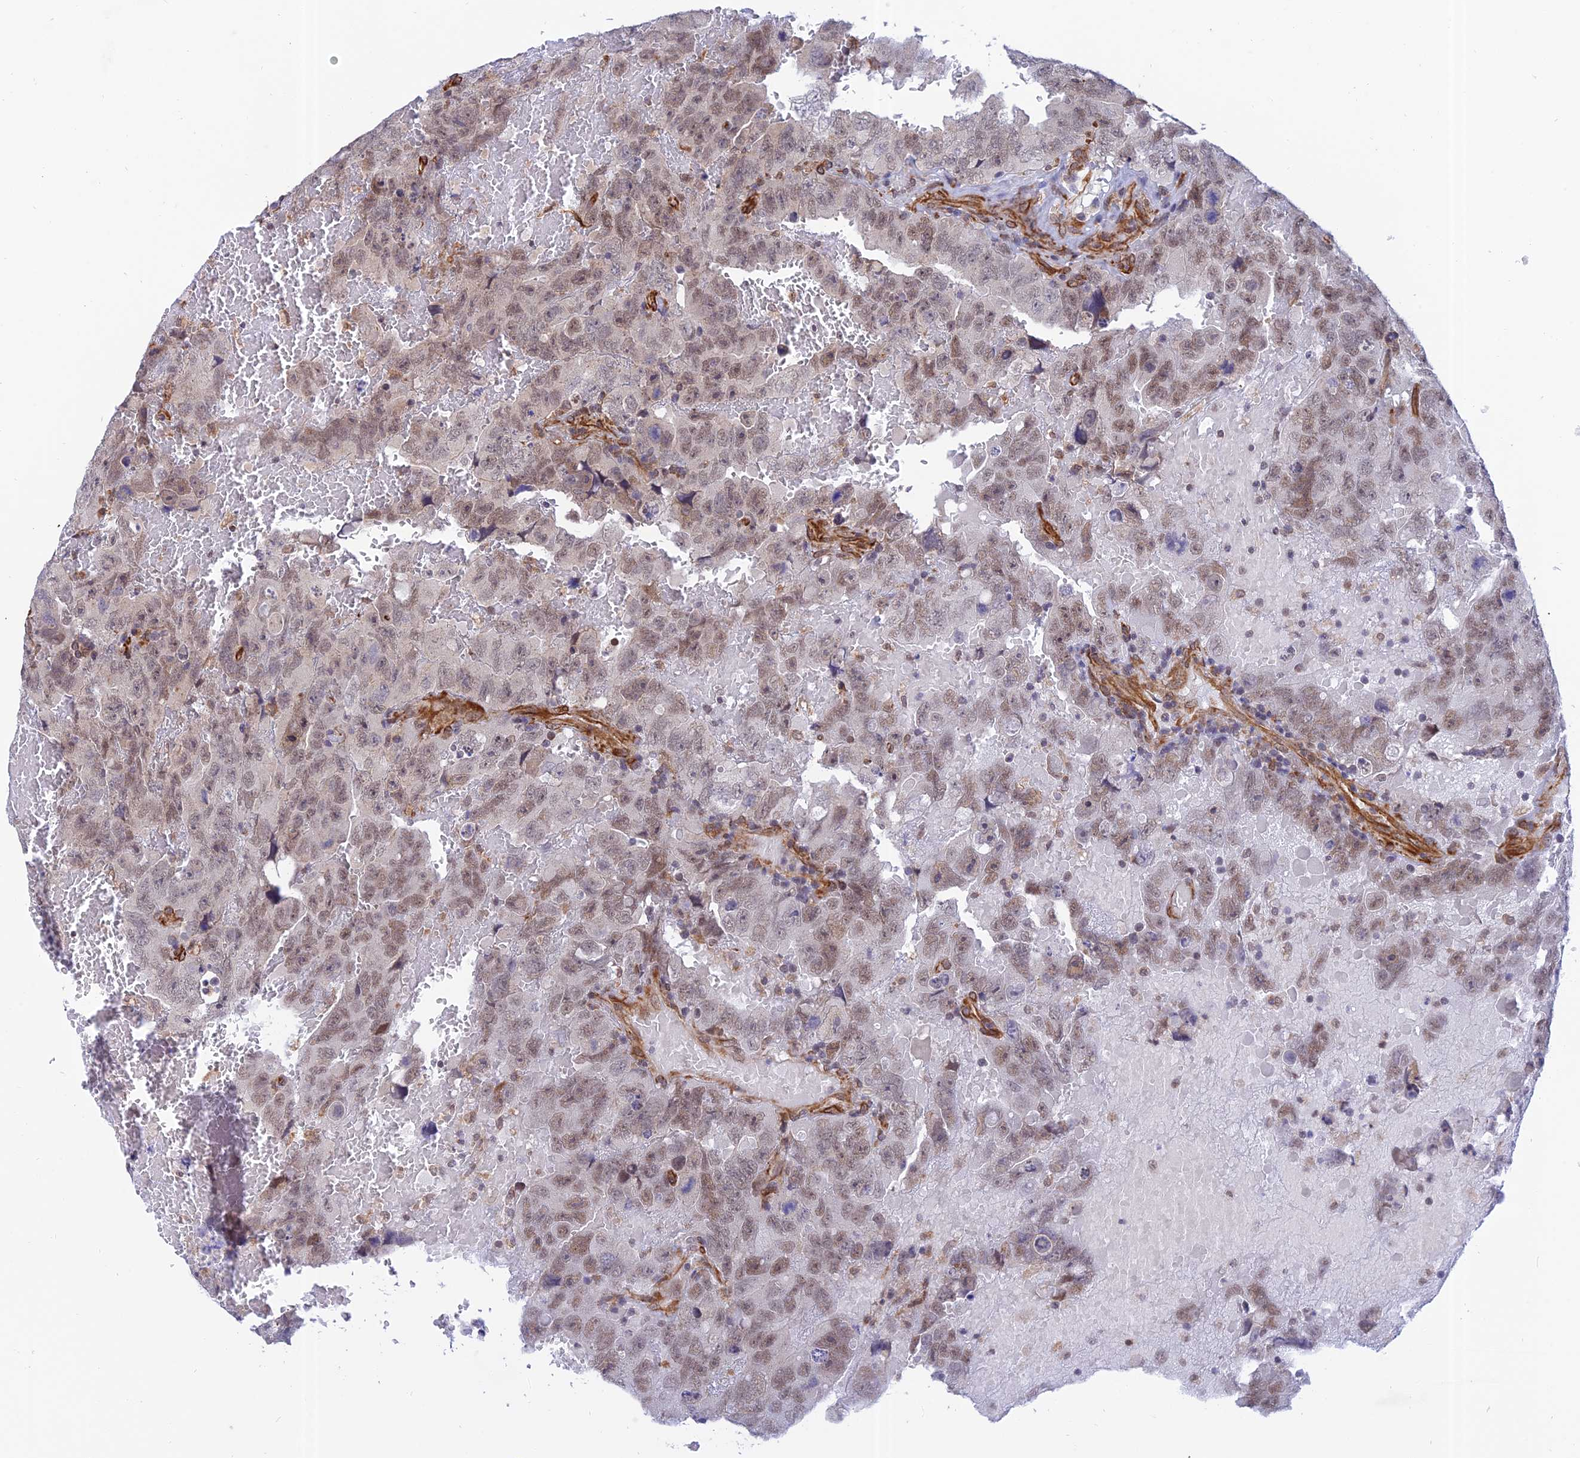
{"staining": {"intensity": "weak", "quantity": ">75%", "location": "nuclear"}, "tissue": "testis cancer", "cell_type": "Tumor cells", "image_type": "cancer", "snomed": [{"axis": "morphology", "description": "Carcinoma, Embryonal, NOS"}, {"axis": "topography", "description": "Testis"}], "caption": "A histopathology image of testis cancer stained for a protein reveals weak nuclear brown staining in tumor cells.", "gene": "PAGR1", "patient": {"sex": "male", "age": 45}}